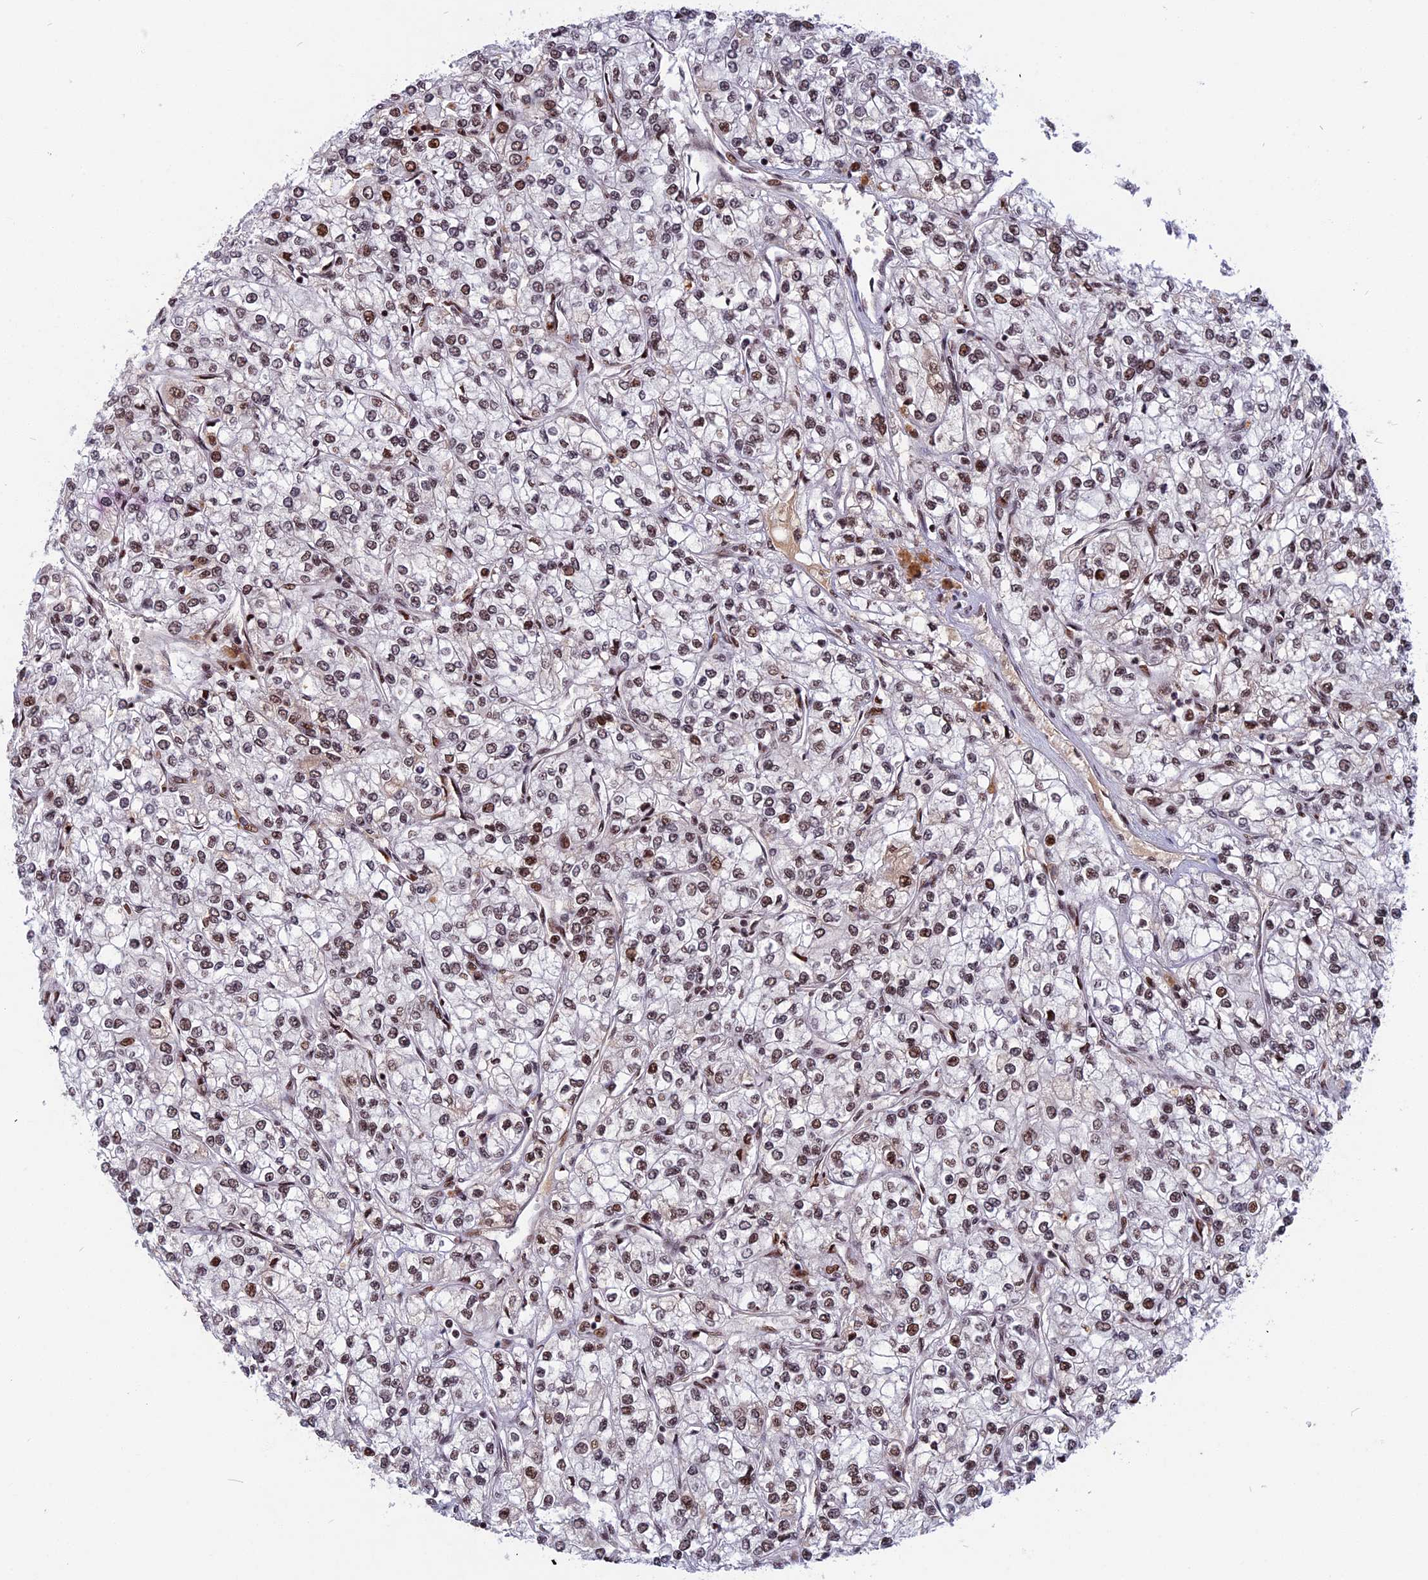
{"staining": {"intensity": "moderate", "quantity": ">75%", "location": "nuclear"}, "tissue": "renal cancer", "cell_type": "Tumor cells", "image_type": "cancer", "snomed": [{"axis": "morphology", "description": "Adenocarcinoma, NOS"}, {"axis": "topography", "description": "Kidney"}], "caption": "Renal cancer tissue shows moderate nuclear positivity in about >75% of tumor cells", "gene": "CDC7", "patient": {"sex": "male", "age": 80}}